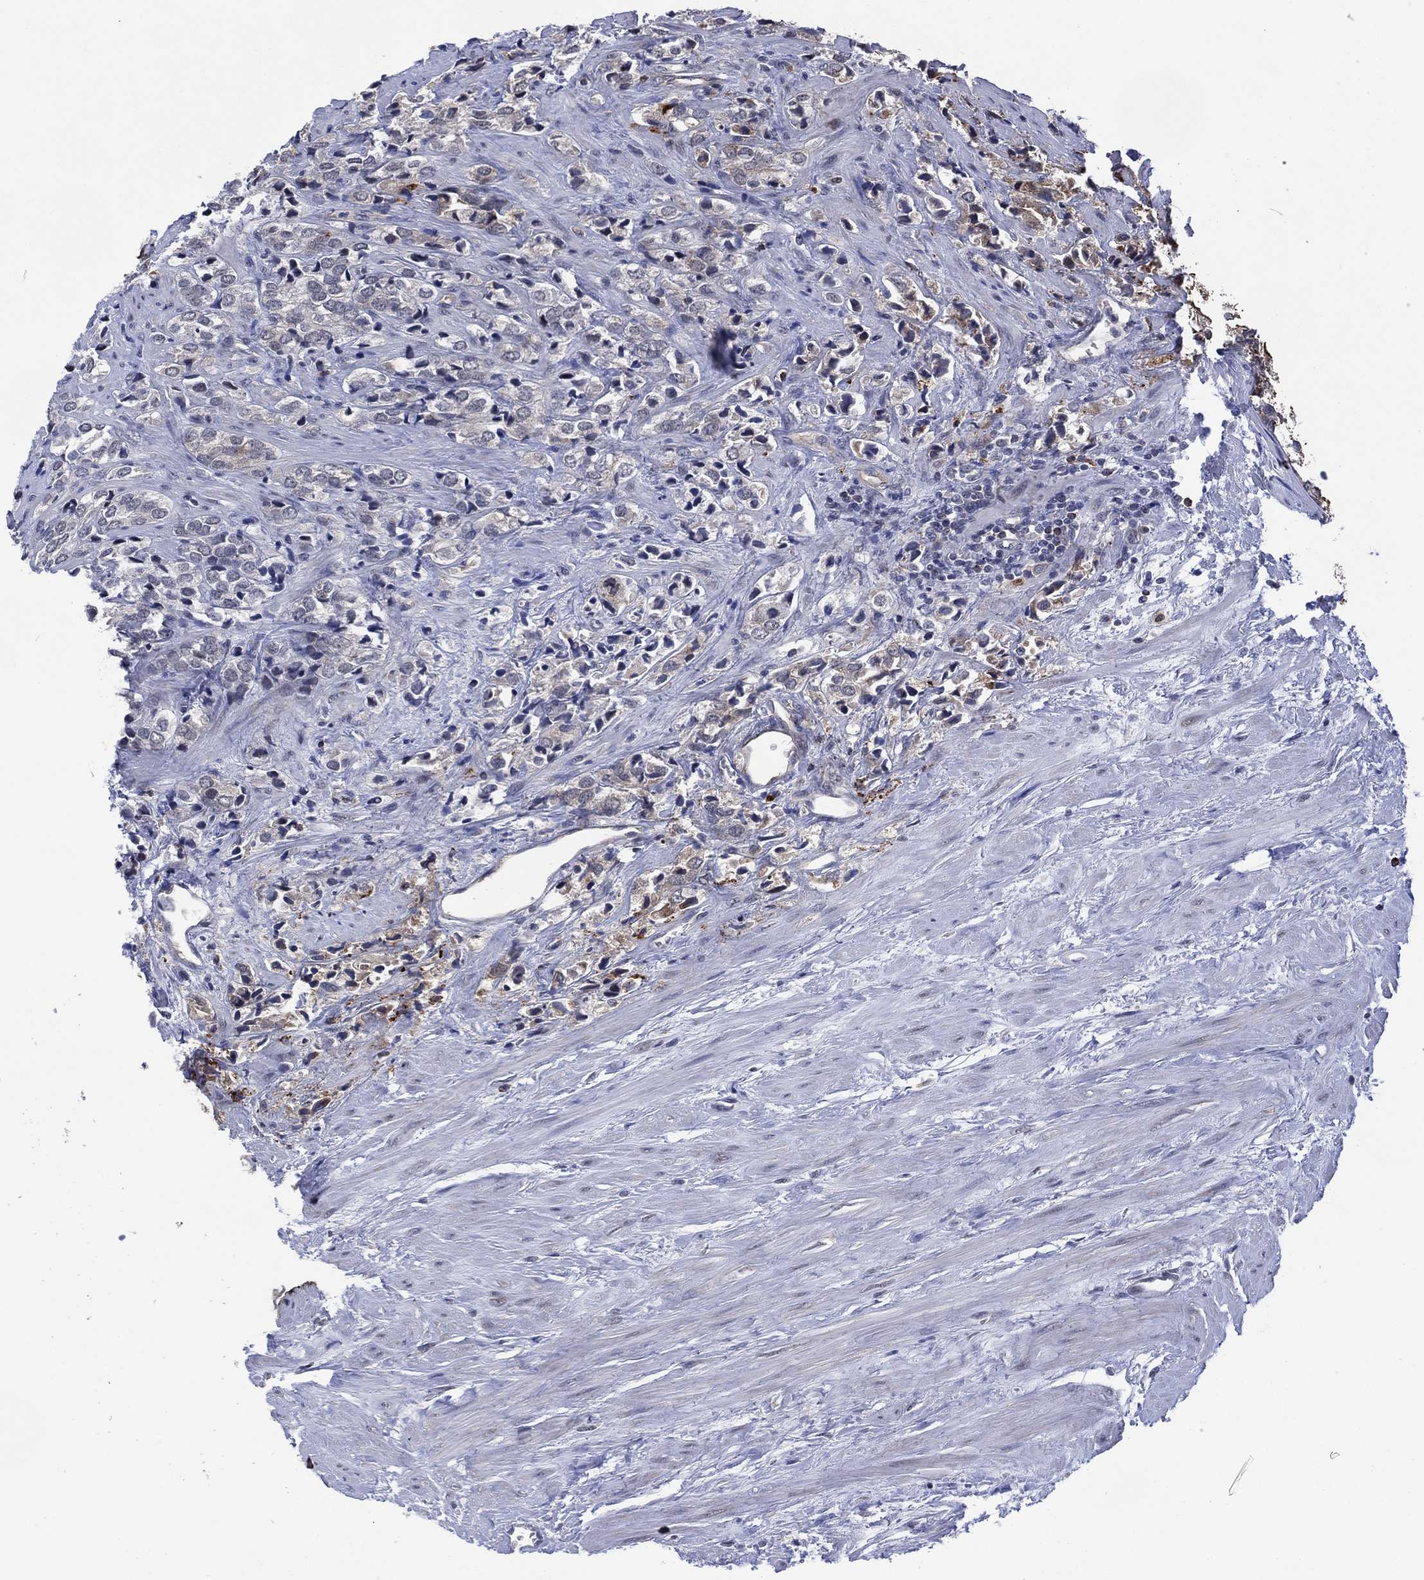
{"staining": {"intensity": "negative", "quantity": "none", "location": "none"}, "tissue": "prostate cancer", "cell_type": "Tumor cells", "image_type": "cancer", "snomed": [{"axis": "morphology", "description": "Adenocarcinoma, NOS"}, {"axis": "topography", "description": "Prostate and seminal vesicle, NOS"}], "caption": "Image shows no protein expression in tumor cells of prostate cancer tissue.", "gene": "DPP4", "patient": {"sex": "male", "age": 63}}